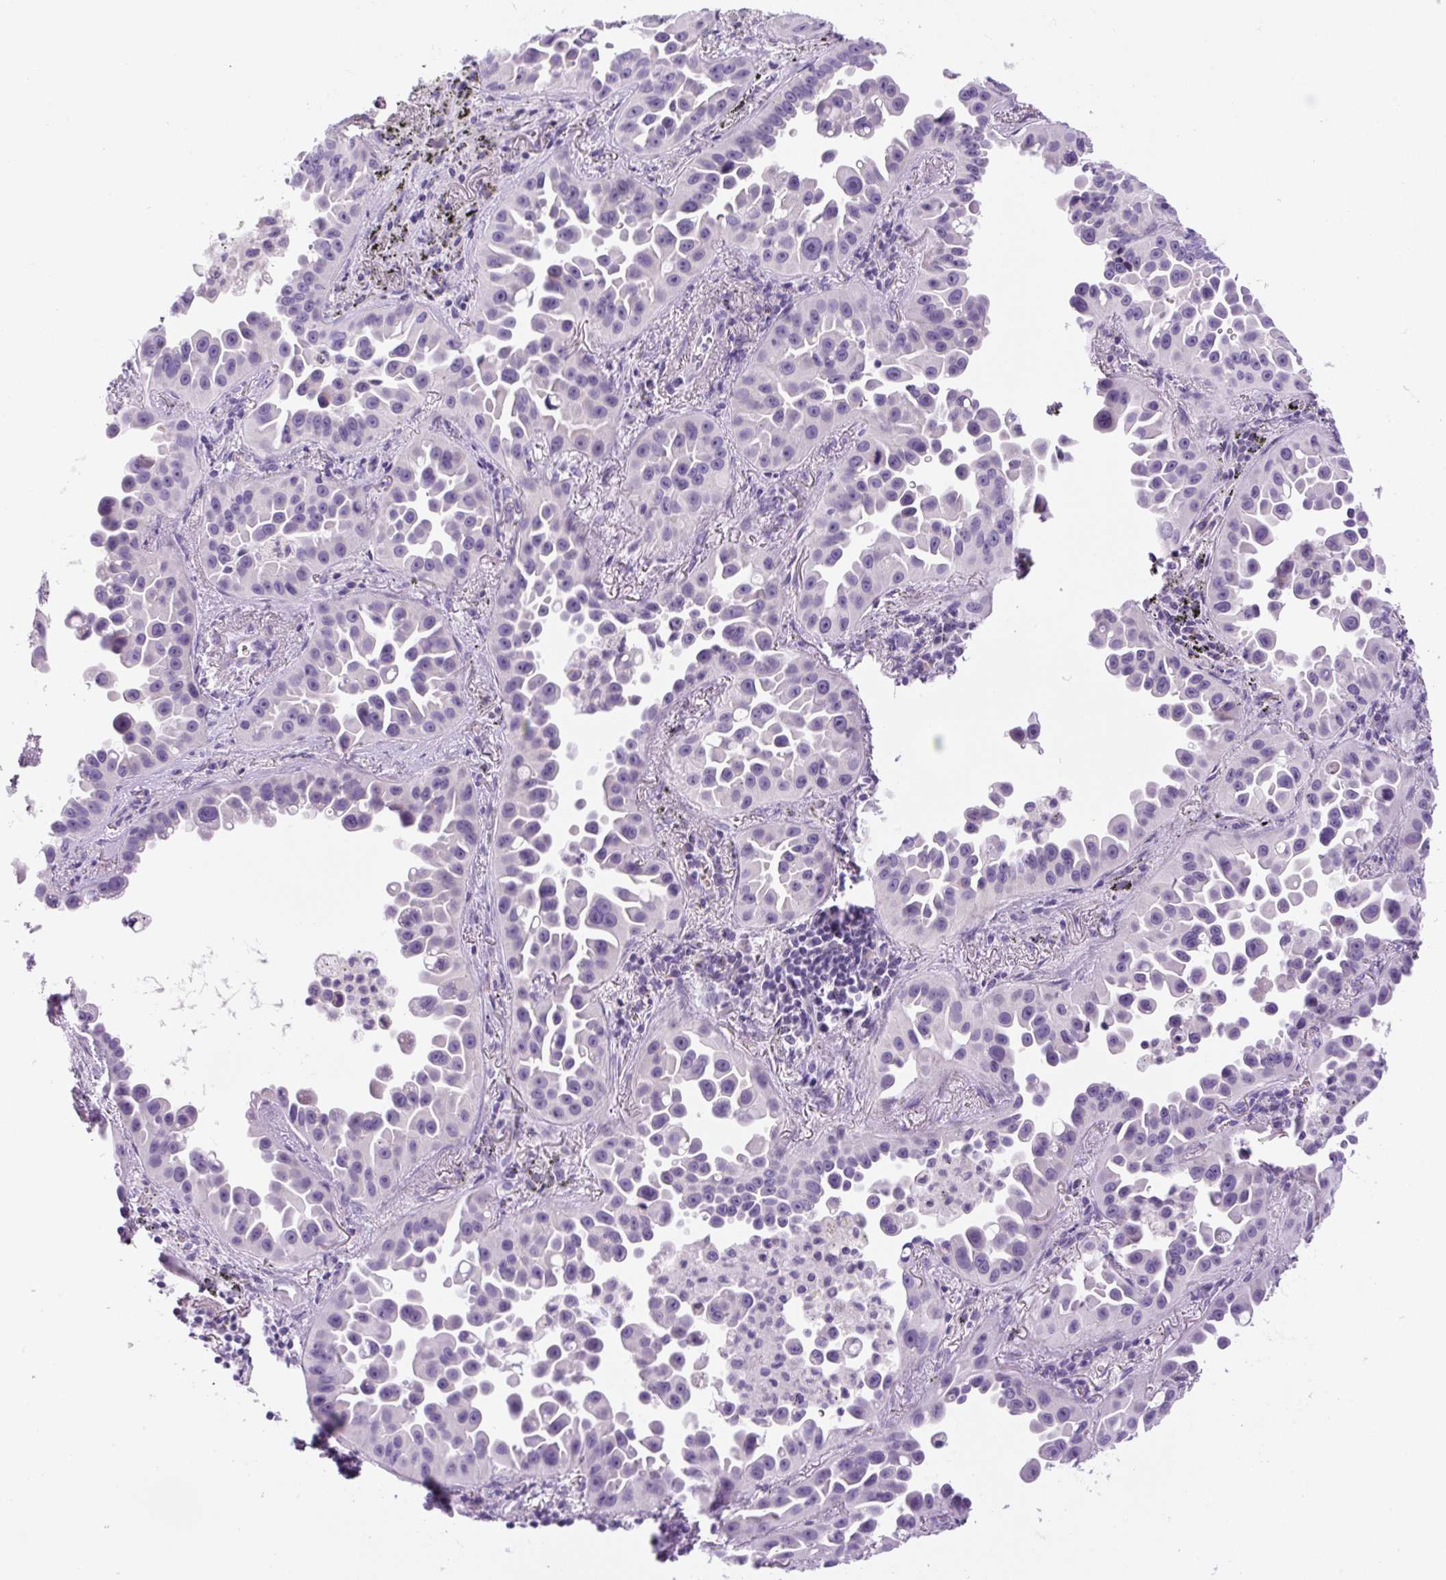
{"staining": {"intensity": "negative", "quantity": "none", "location": "none"}, "tissue": "lung cancer", "cell_type": "Tumor cells", "image_type": "cancer", "snomed": [{"axis": "morphology", "description": "Adenocarcinoma, NOS"}, {"axis": "topography", "description": "Lung"}], "caption": "DAB immunohistochemical staining of human lung adenocarcinoma displays no significant staining in tumor cells. The staining was performed using DAB (3,3'-diaminobenzidine) to visualize the protein expression in brown, while the nuclei were stained in blue with hematoxylin (Magnification: 20x).", "gene": "RSPO4", "patient": {"sex": "male", "age": 68}}